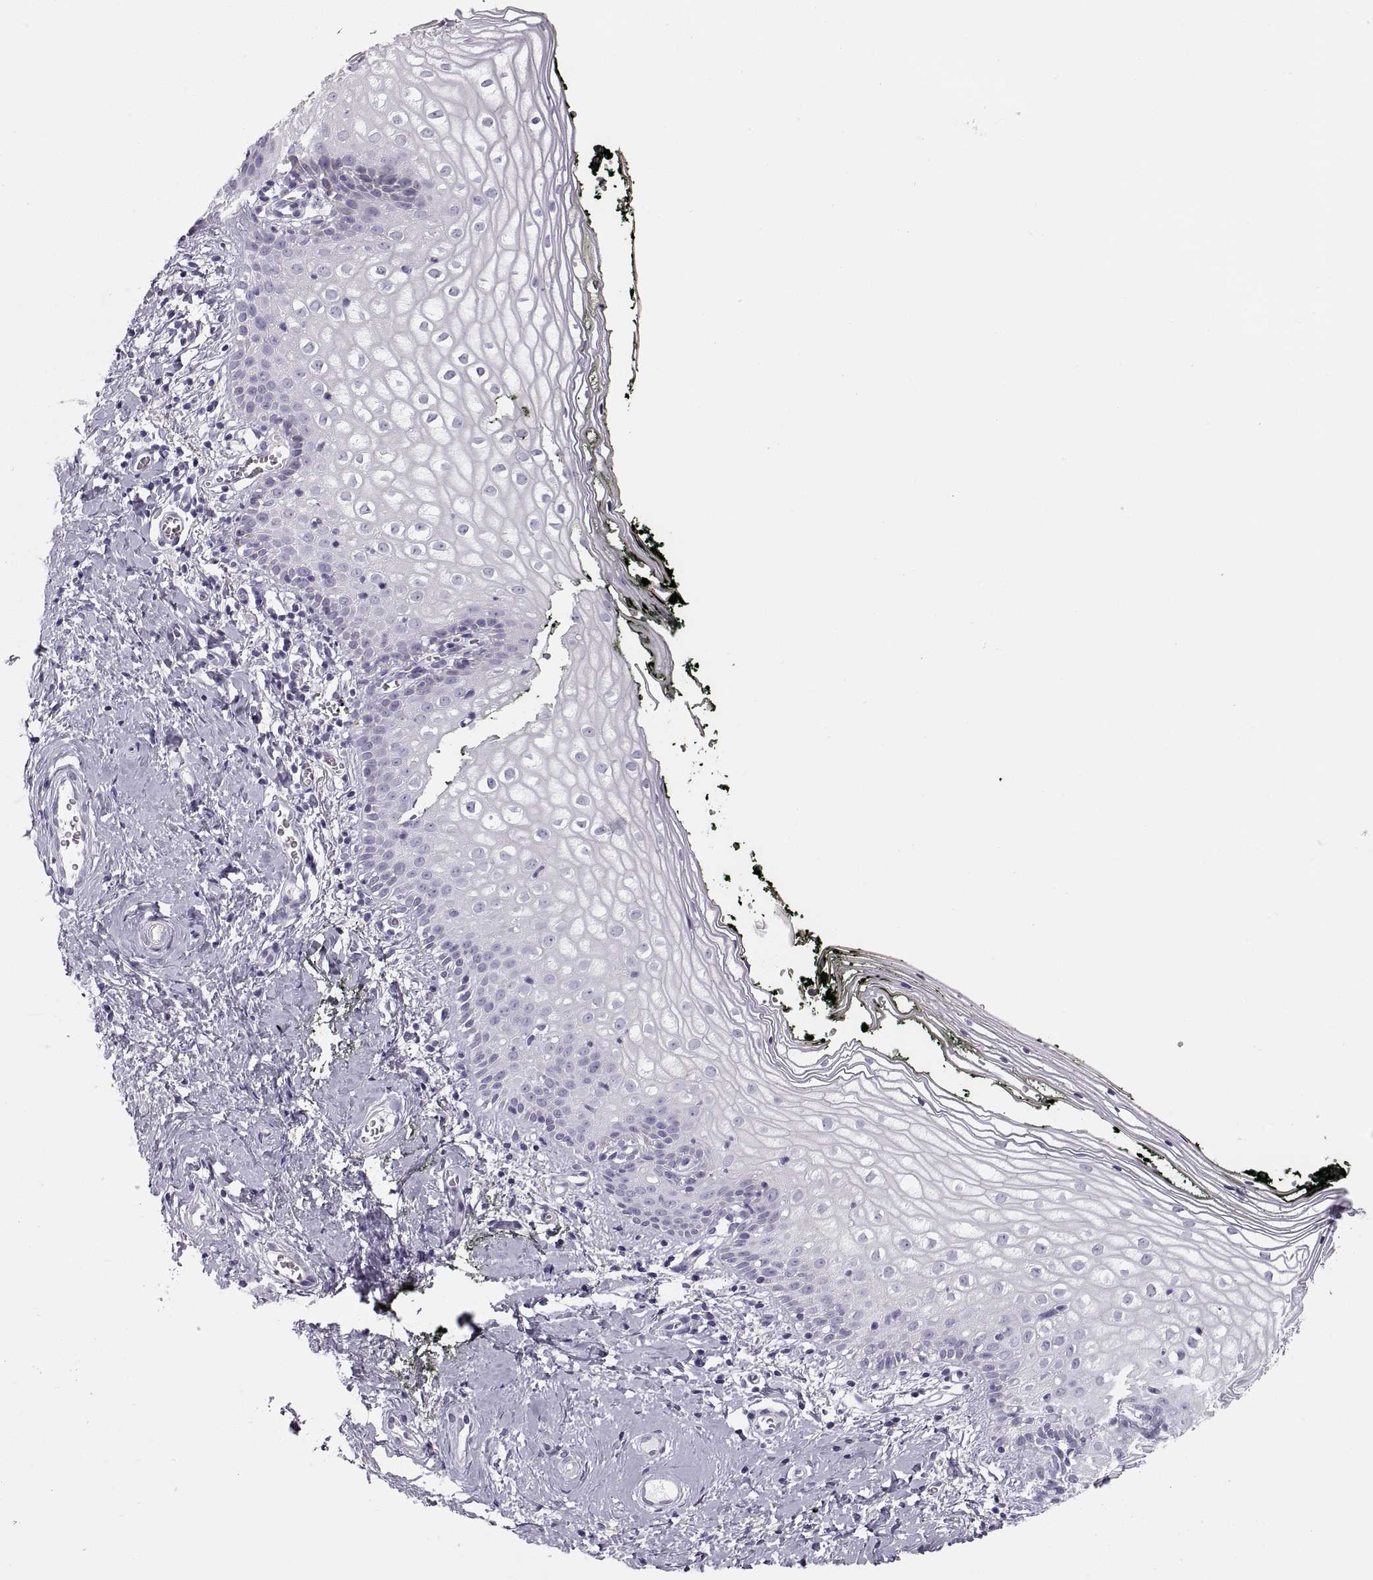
{"staining": {"intensity": "negative", "quantity": "none", "location": "none"}, "tissue": "vagina", "cell_type": "Squamous epithelial cells", "image_type": "normal", "snomed": [{"axis": "morphology", "description": "Normal tissue, NOS"}, {"axis": "topography", "description": "Vagina"}], "caption": "Image shows no significant protein staining in squamous epithelial cells of benign vagina. The staining was performed using DAB (3,3'-diaminobenzidine) to visualize the protein expression in brown, while the nuclei were stained in blue with hematoxylin (Magnification: 20x).", "gene": "COL9A3", "patient": {"sex": "female", "age": 47}}